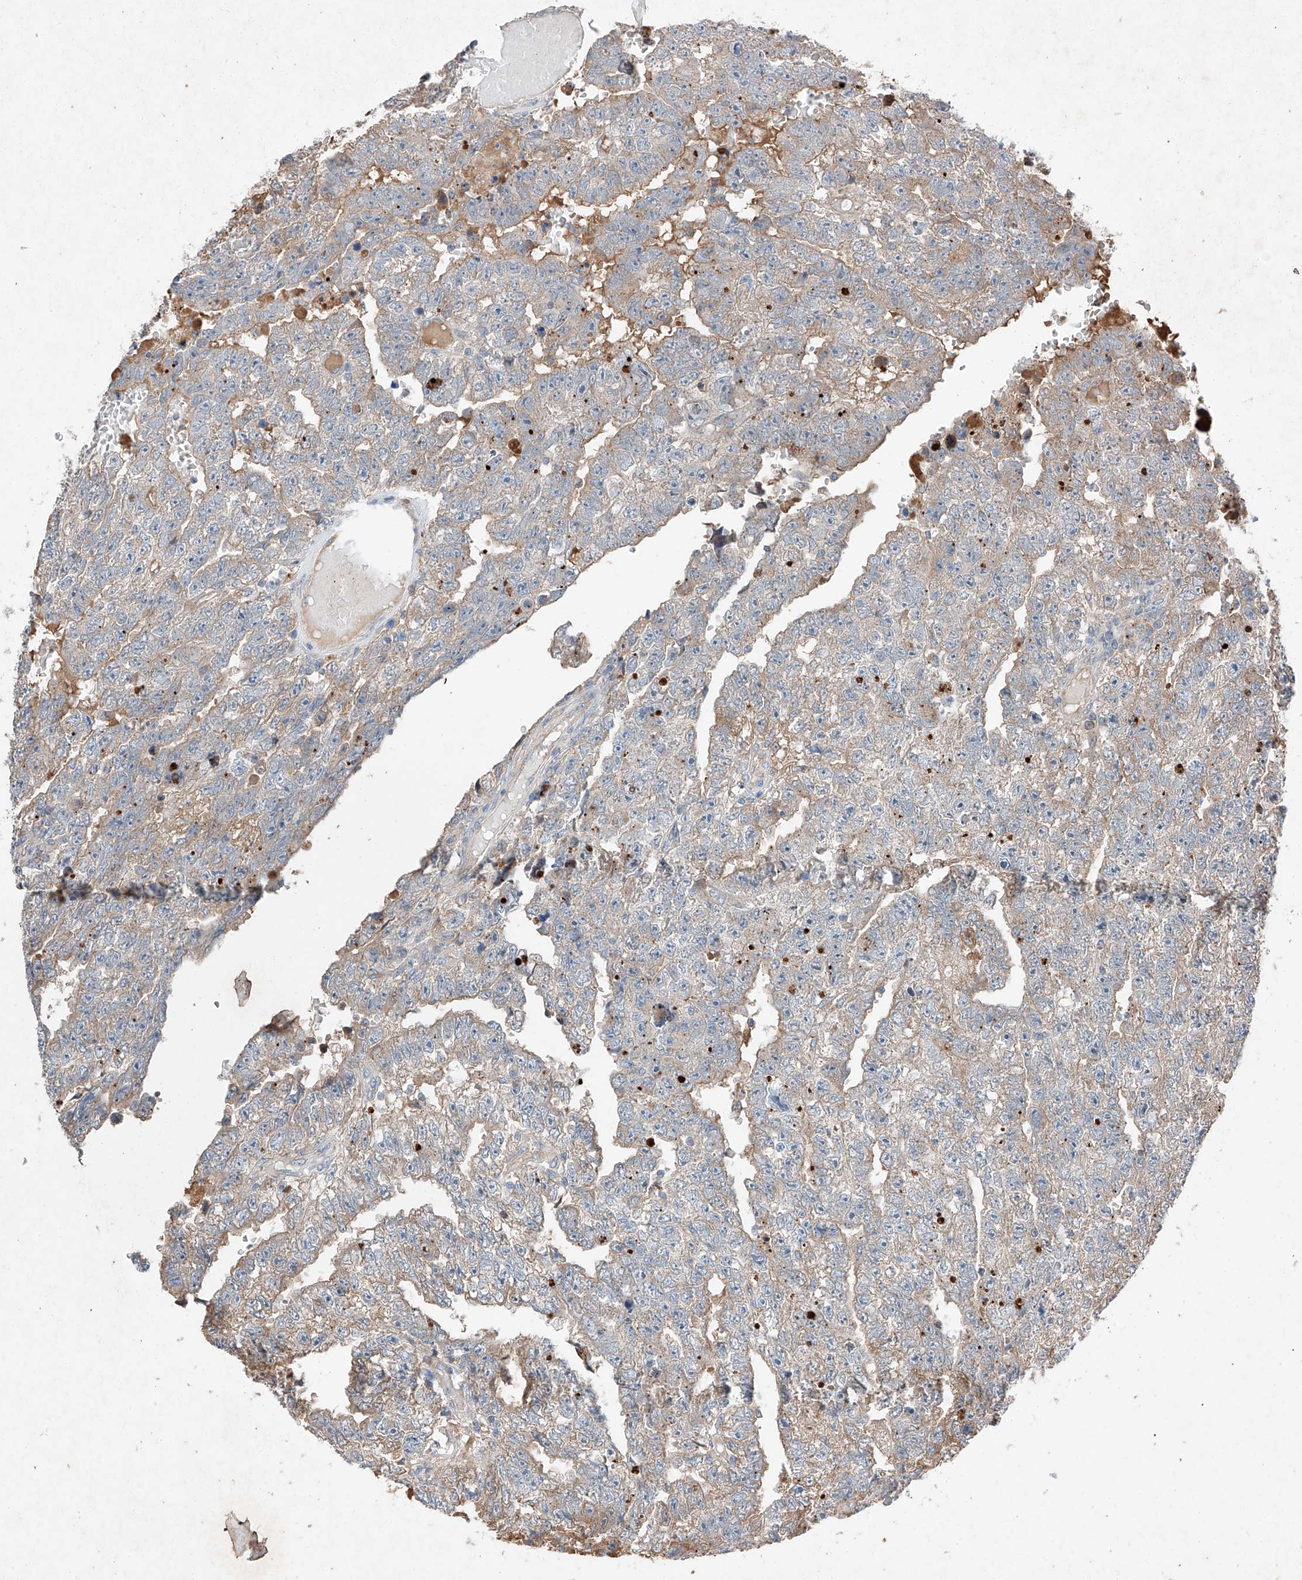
{"staining": {"intensity": "negative", "quantity": "none", "location": "none"}, "tissue": "testis cancer", "cell_type": "Tumor cells", "image_type": "cancer", "snomed": [{"axis": "morphology", "description": "Carcinoma, Embryonal, NOS"}, {"axis": "topography", "description": "Testis"}], "caption": "Tumor cells are negative for protein expression in human testis cancer (embryonal carcinoma).", "gene": "RUSC1", "patient": {"sex": "male", "age": 25}}